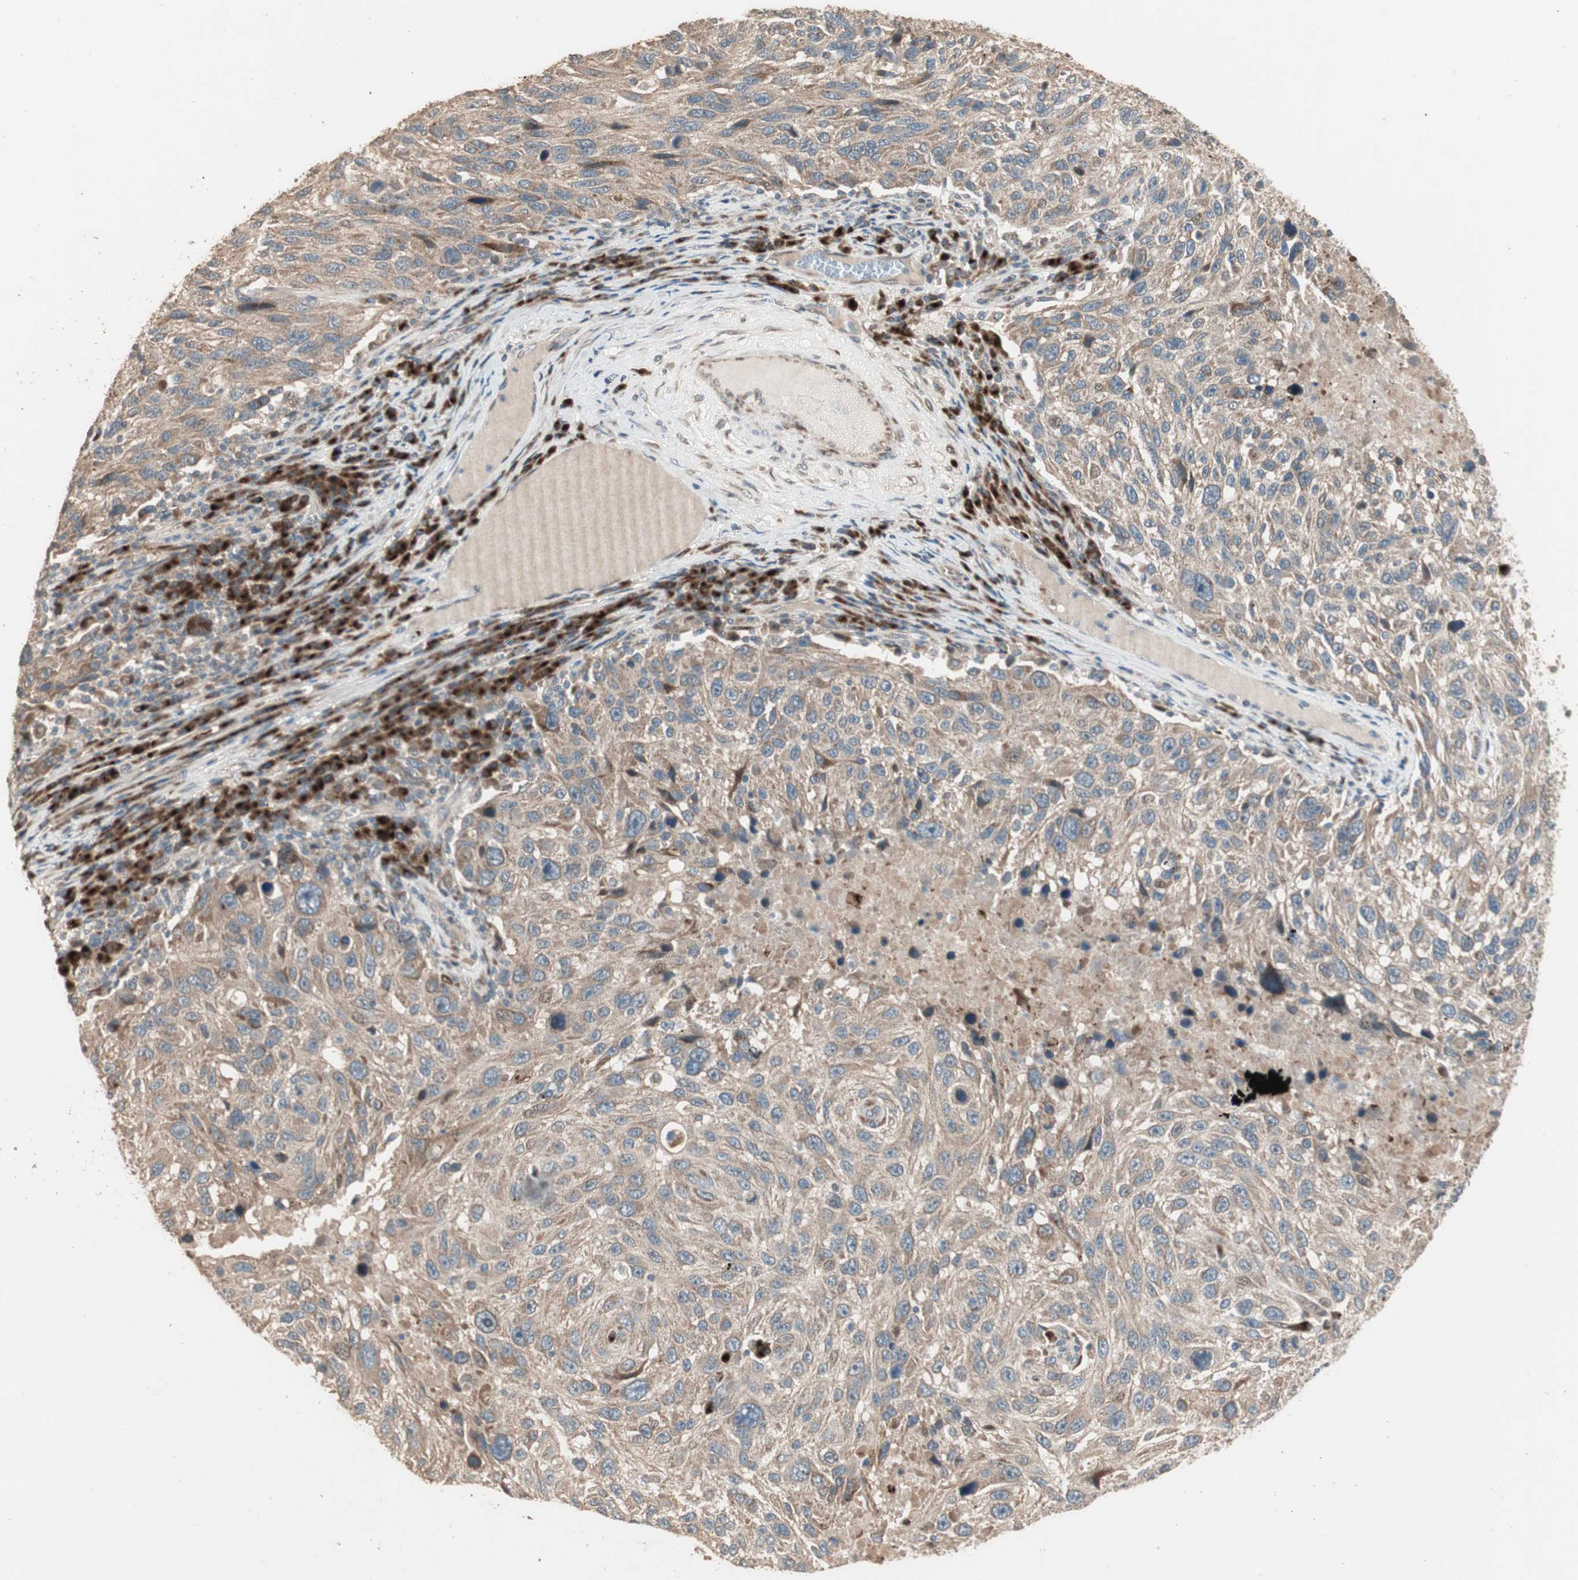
{"staining": {"intensity": "moderate", "quantity": ">75%", "location": "cytoplasmic/membranous"}, "tissue": "melanoma", "cell_type": "Tumor cells", "image_type": "cancer", "snomed": [{"axis": "morphology", "description": "Malignant melanoma, NOS"}, {"axis": "topography", "description": "Skin"}], "caption": "Melanoma stained with a brown dye demonstrates moderate cytoplasmic/membranous positive staining in about >75% of tumor cells.", "gene": "RARRES1", "patient": {"sex": "male", "age": 53}}